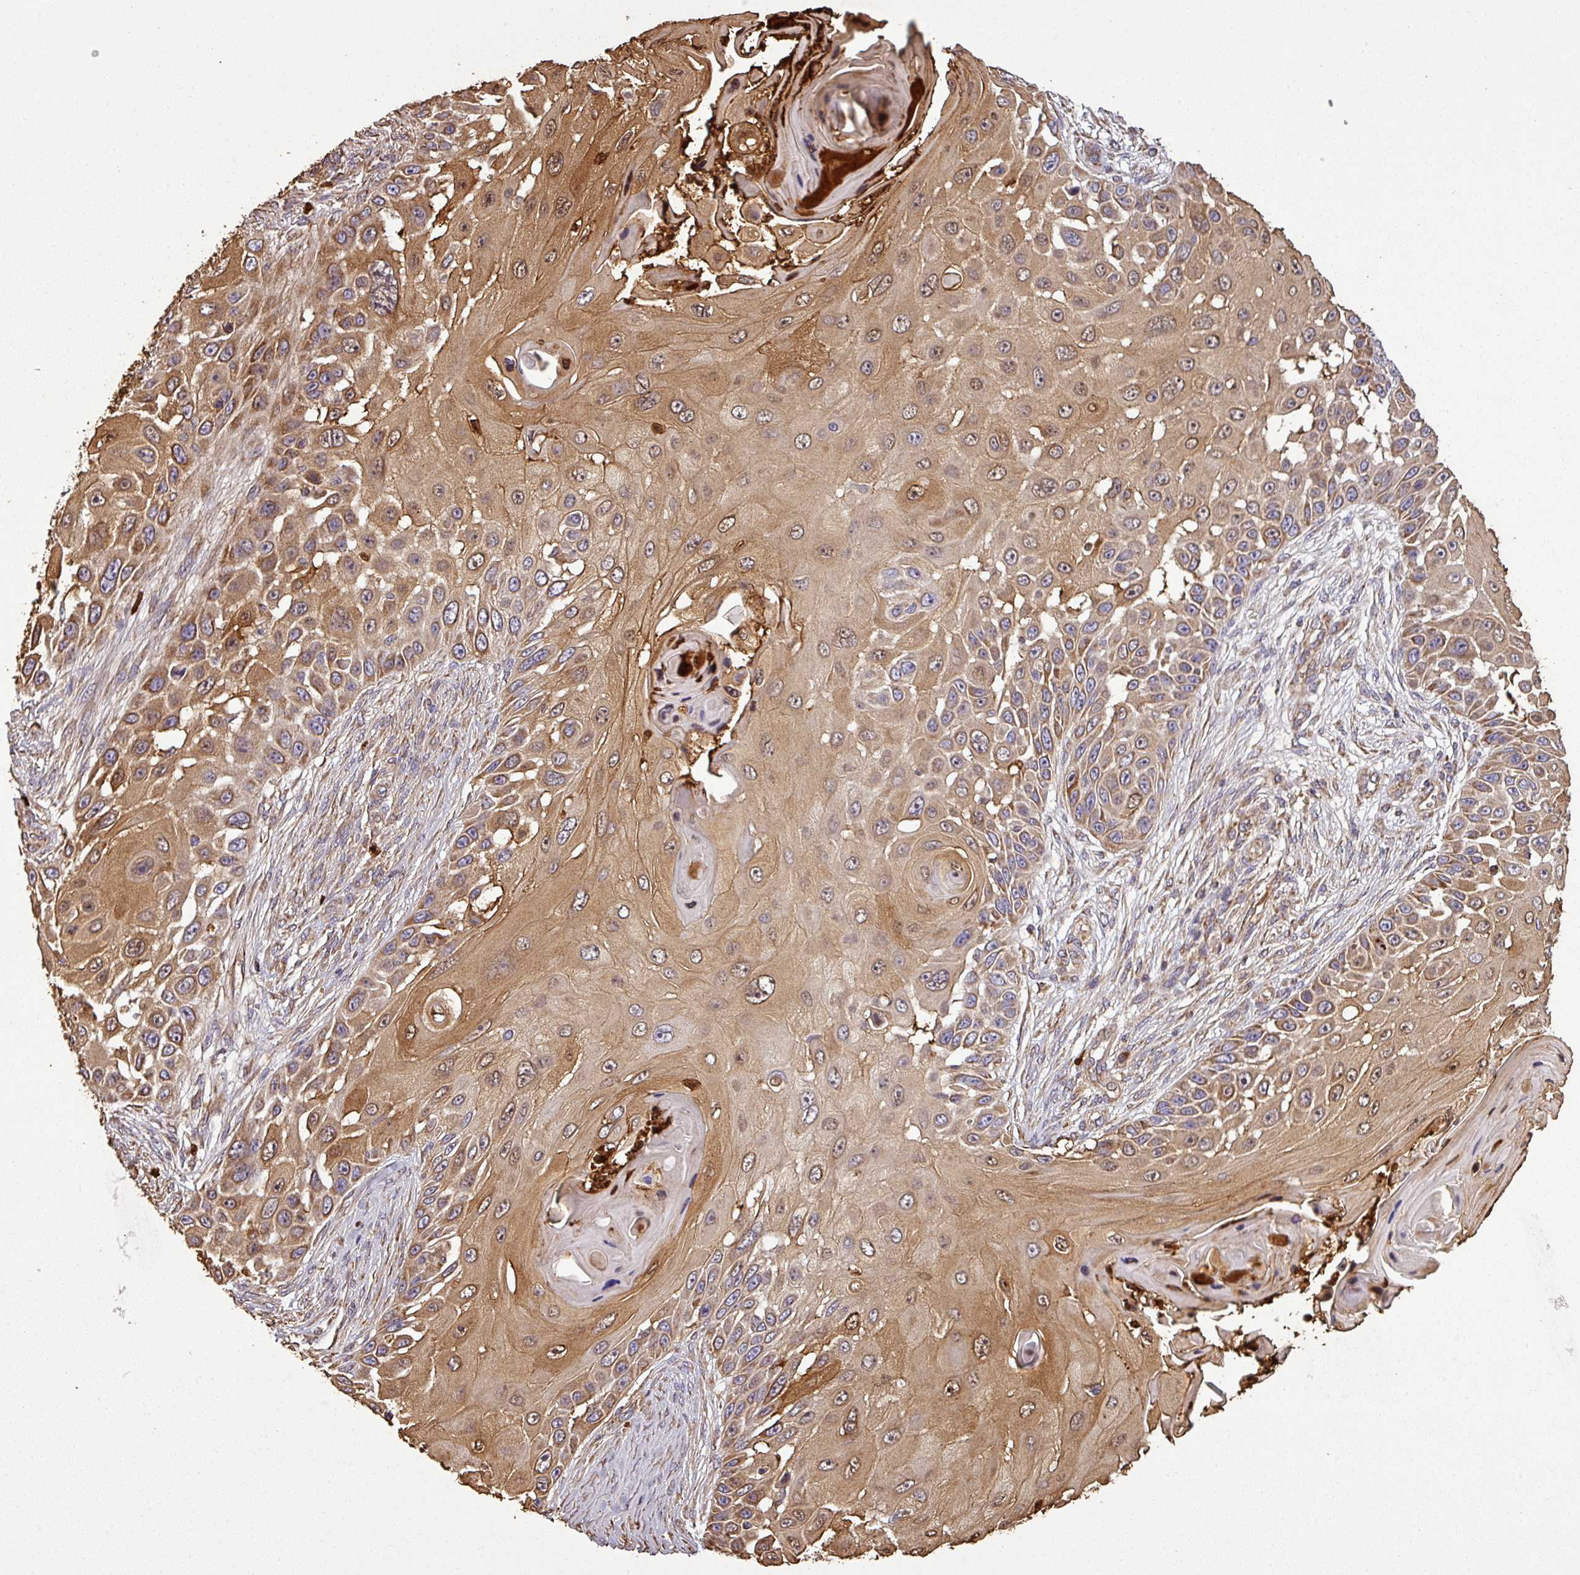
{"staining": {"intensity": "moderate", "quantity": ">75%", "location": "cytoplasmic/membranous"}, "tissue": "skin cancer", "cell_type": "Tumor cells", "image_type": "cancer", "snomed": [{"axis": "morphology", "description": "Squamous cell carcinoma, NOS"}, {"axis": "topography", "description": "Skin"}], "caption": "This image reveals immunohistochemistry (IHC) staining of human skin cancer (squamous cell carcinoma), with medium moderate cytoplasmic/membranous positivity in about >75% of tumor cells.", "gene": "PLEKHM1", "patient": {"sex": "female", "age": 44}}